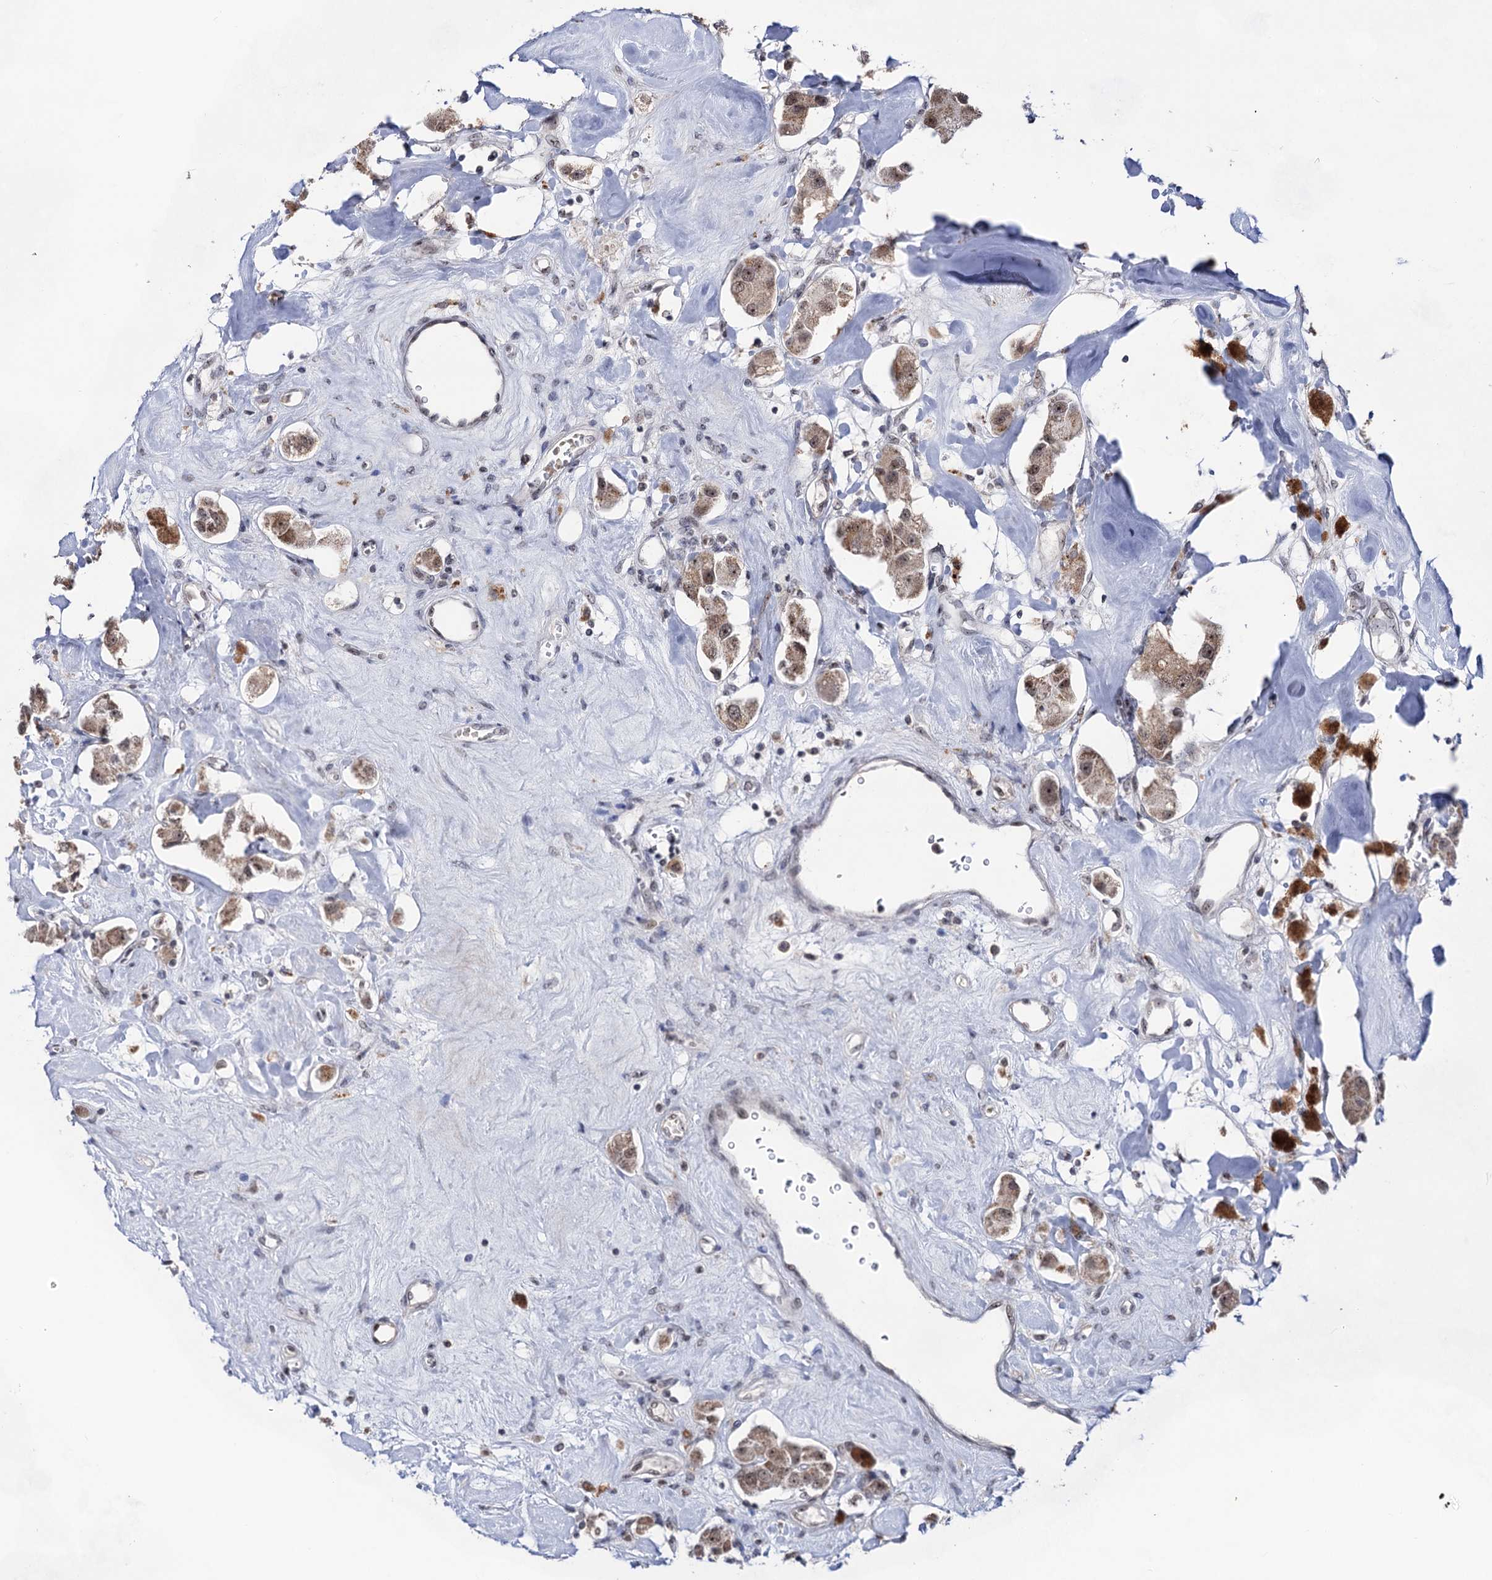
{"staining": {"intensity": "moderate", "quantity": ">75%", "location": "cytoplasmic/membranous,nuclear"}, "tissue": "carcinoid", "cell_type": "Tumor cells", "image_type": "cancer", "snomed": [{"axis": "morphology", "description": "Carcinoid, malignant, NOS"}, {"axis": "topography", "description": "Pancreas"}], "caption": "Moderate cytoplasmic/membranous and nuclear expression for a protein is present in about >75% of tumor cells of malignant carcinoid using immunohistochemistry.", "gene": "EXOSC10", "patient": {"sex": "male", "age": 41}}